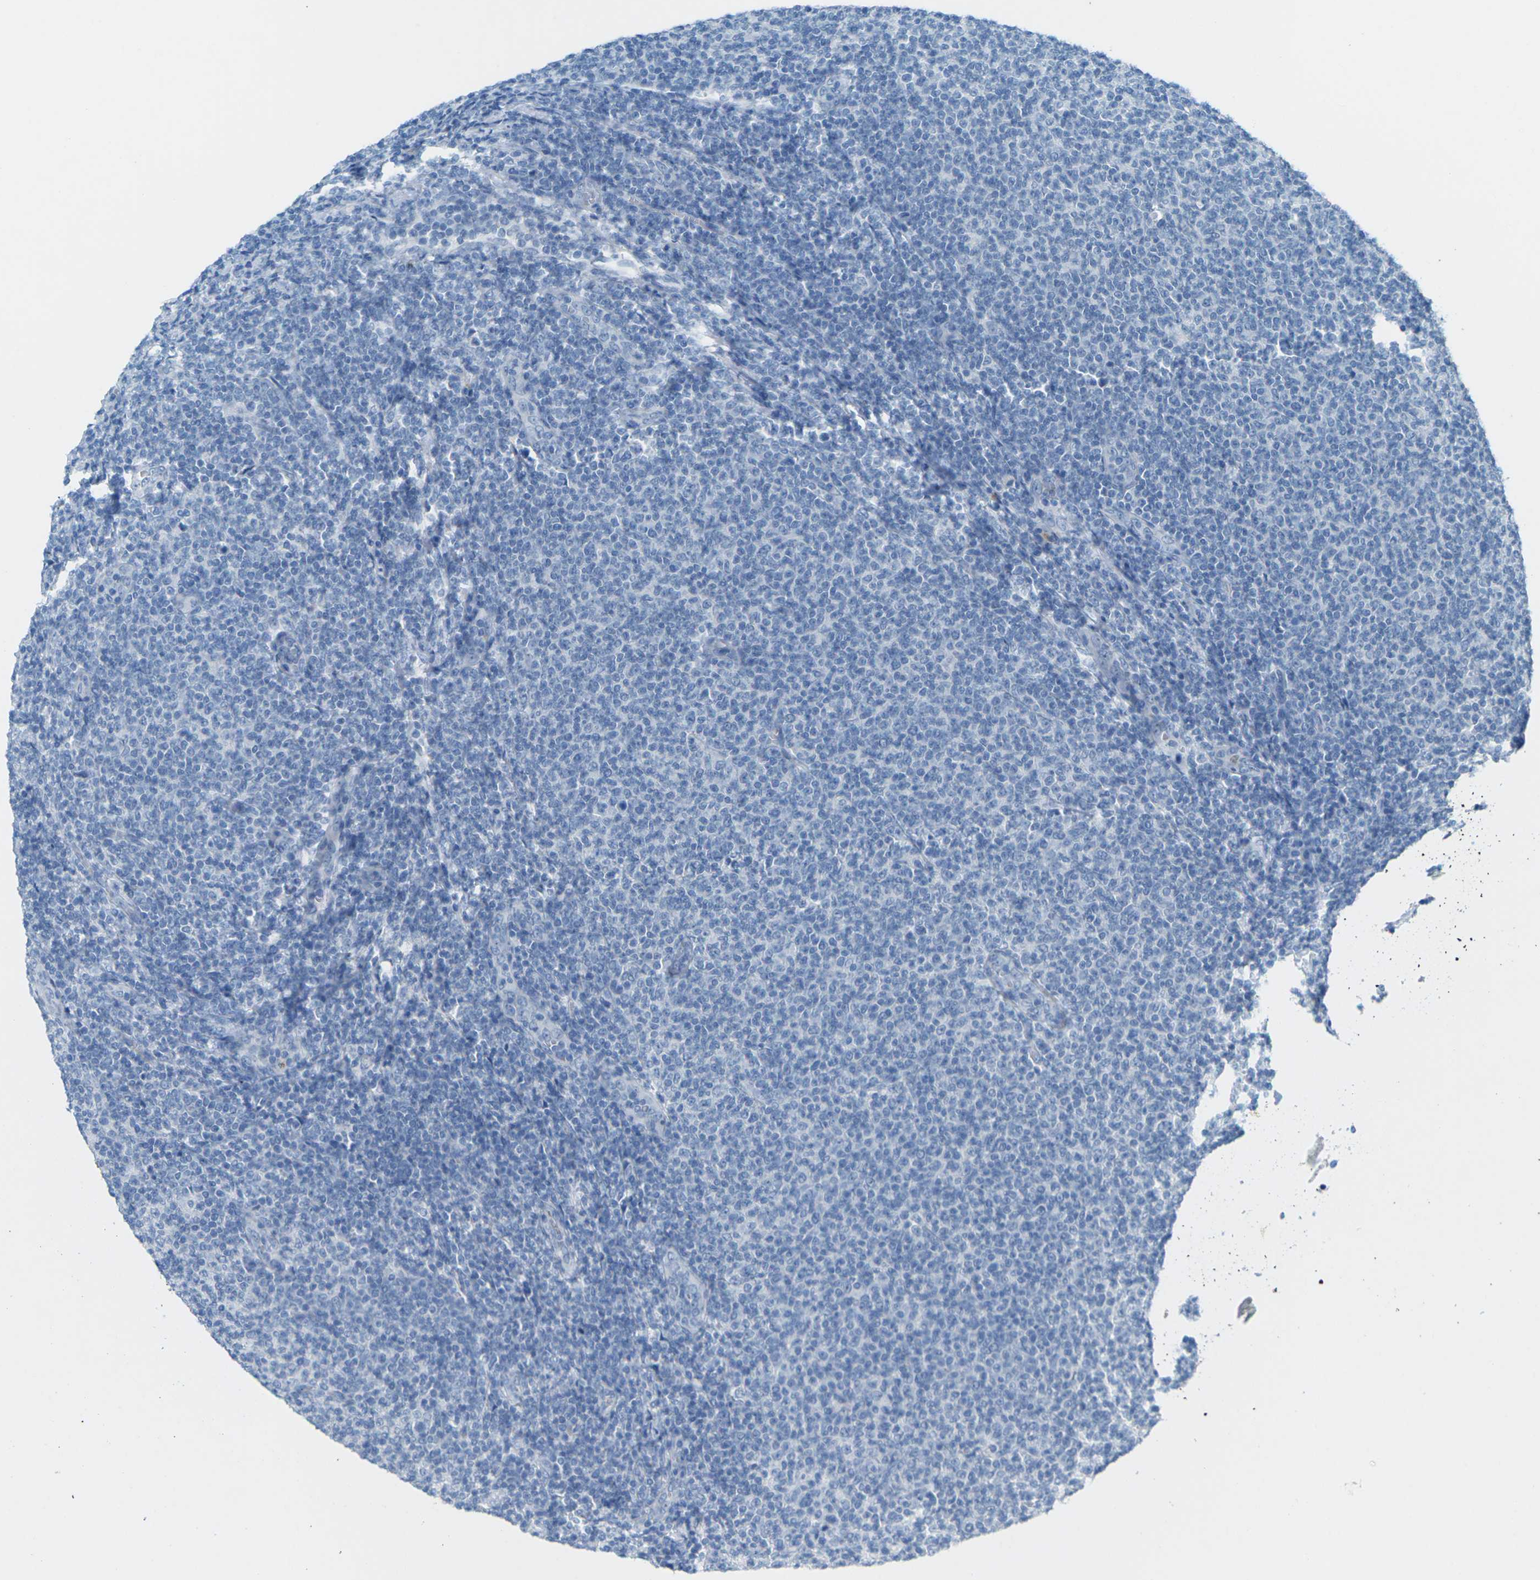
{"staining": {"intensity": "negative", "quantity": "none", "location": "none"}, "tissue": "lymphoma", "cell_type": "Tumor cells", "image_type": "cancer", "snomed": [{"axis": "morphology", "description": "Malignant lymphoma, non-Hodgkin's type, Low grade"}, {"axis": "topography", "description": "Lymph node"}], "caption": "Immunohistochemistry (IHC) photomicrograph of human malignant lymphoma, non-Hodgkin's type (low-grade) stained for a protein (brown), which shows no staining in tumor cells.", "gene": "CDH16", "patient": {"sex": "male", "age": 66}}